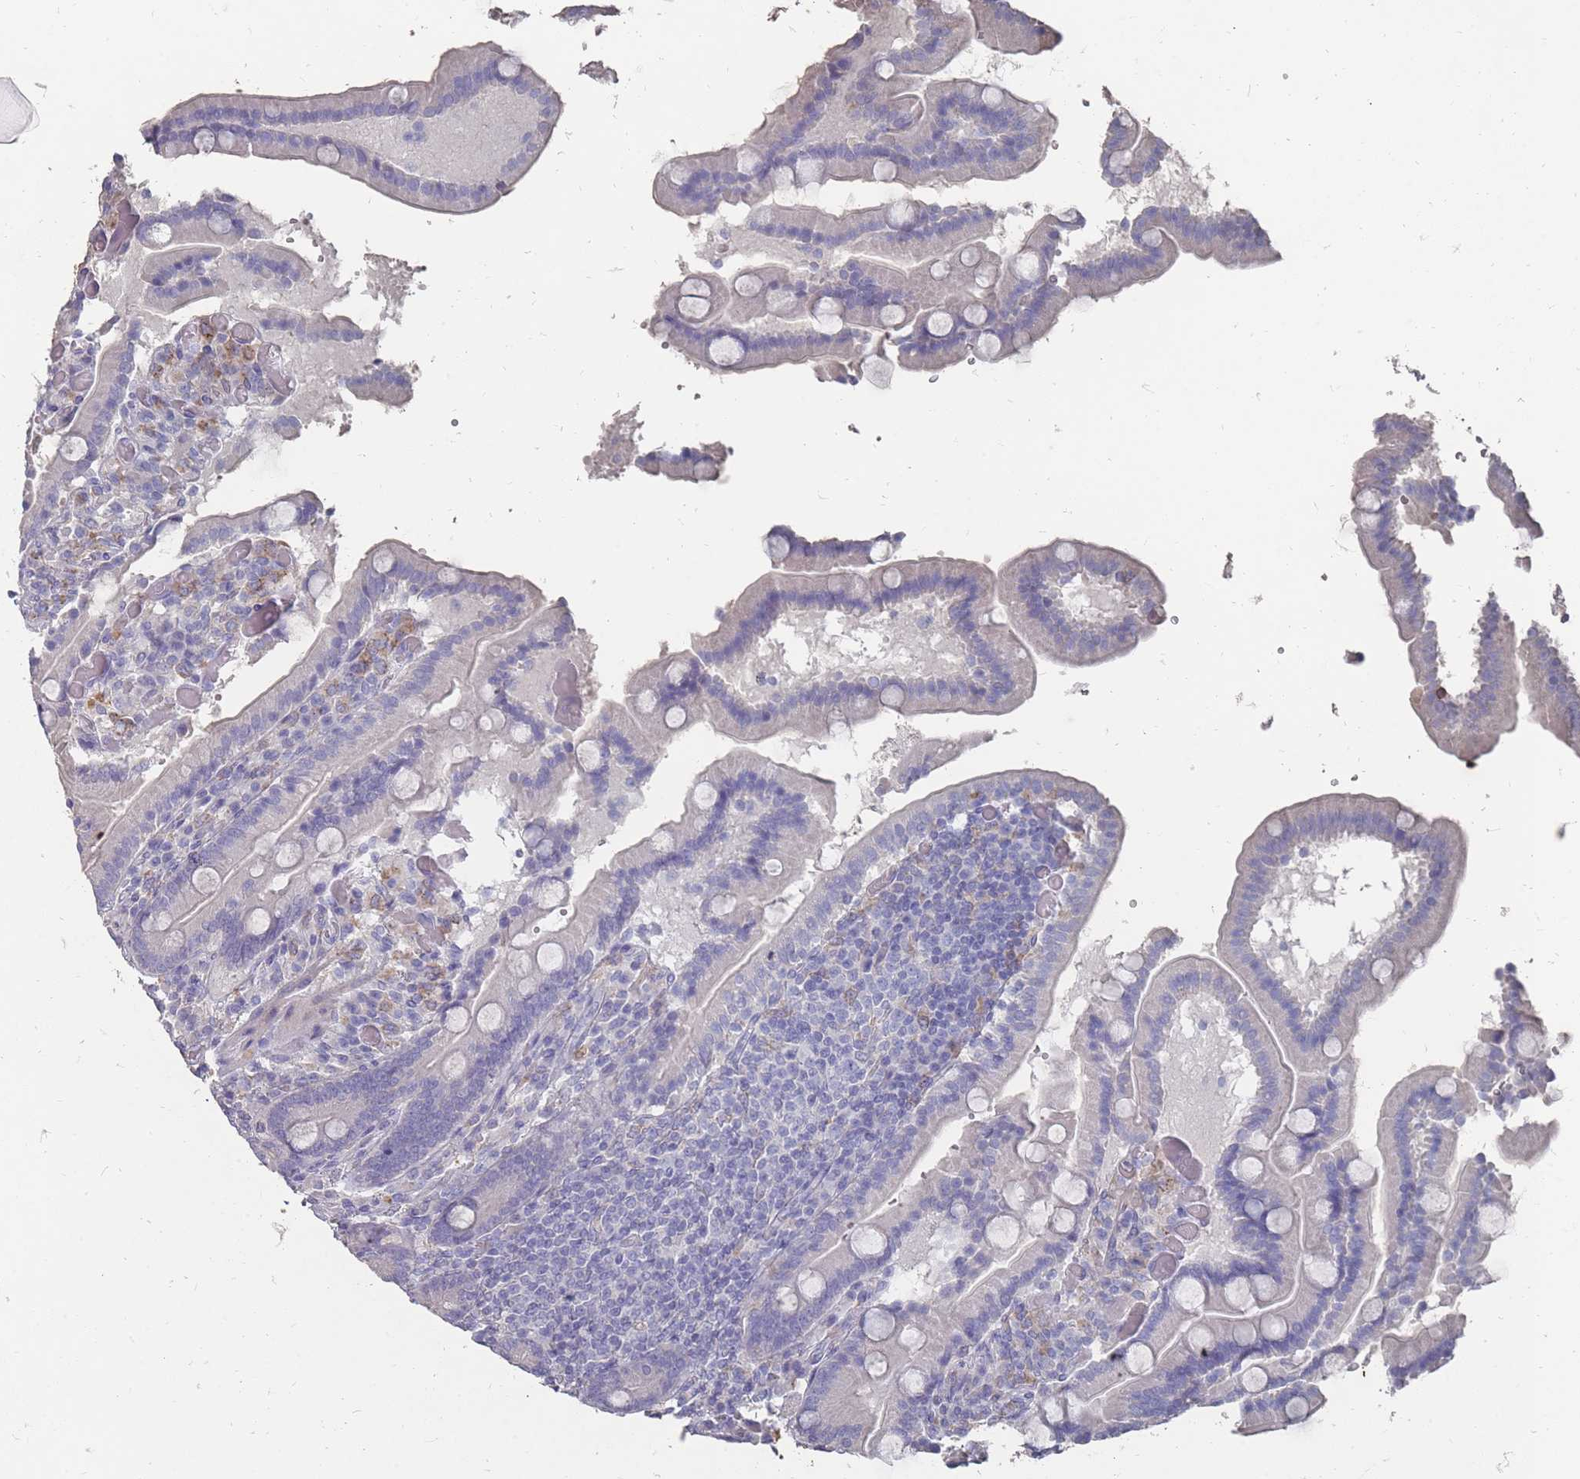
{"staining": {"intensity": "negative", "quantity": "none", "location": "none"}, "tissue": "duodenum", "cell_type": "Glandular cells", "image_type": "normal", "snomed": [{"axis": "morphology", "description": "Normal tissue, NOS"}, {"axis": "topography", "description": "Duodenum"}], "caption": "Immunohistochemical staining of benign duodenum displays no significant positivity in glandular cells.", "gene": "OTULINL", "patient": {"sex": "female", "age": 62}}